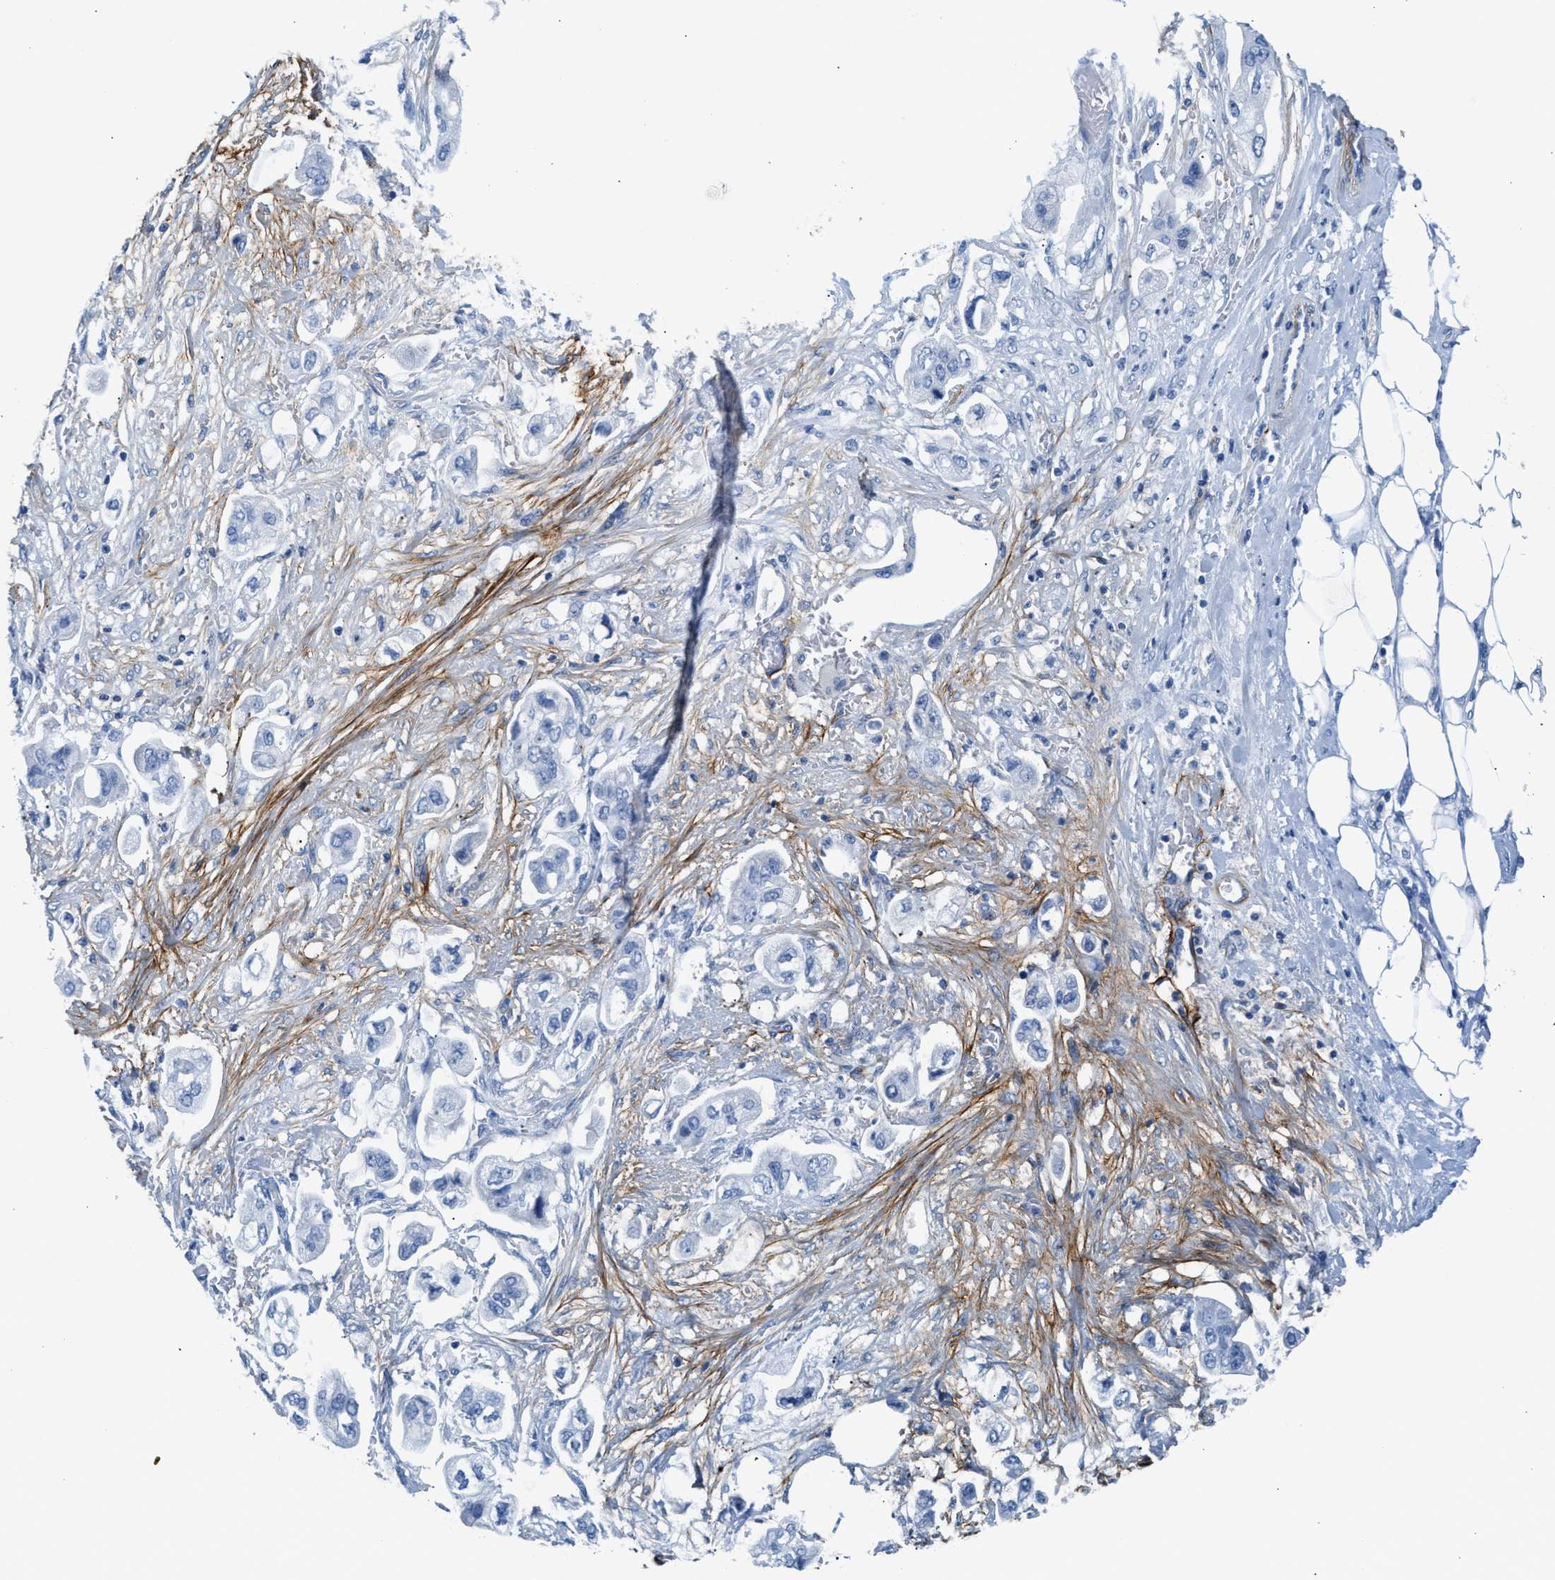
{"staining": {"intensity": "negative", "quantity": "none", "location": "none"}, "tissue": "stomach cancer", "cell_type": "Tumor cells", "image_type": "cancer", "snomed": [{"axis": "morphology", "description": "Adenocarcinoma, NOS"}, {"axis": "topography", "description": "Stomach"}], "caption": "DAB immunohistochemical staining of human adenocarcinoma (stomach) exhibits no significant expression in tumor cells.", "gene": "TNR", "patient": {"sex": "male", "age": 62}}